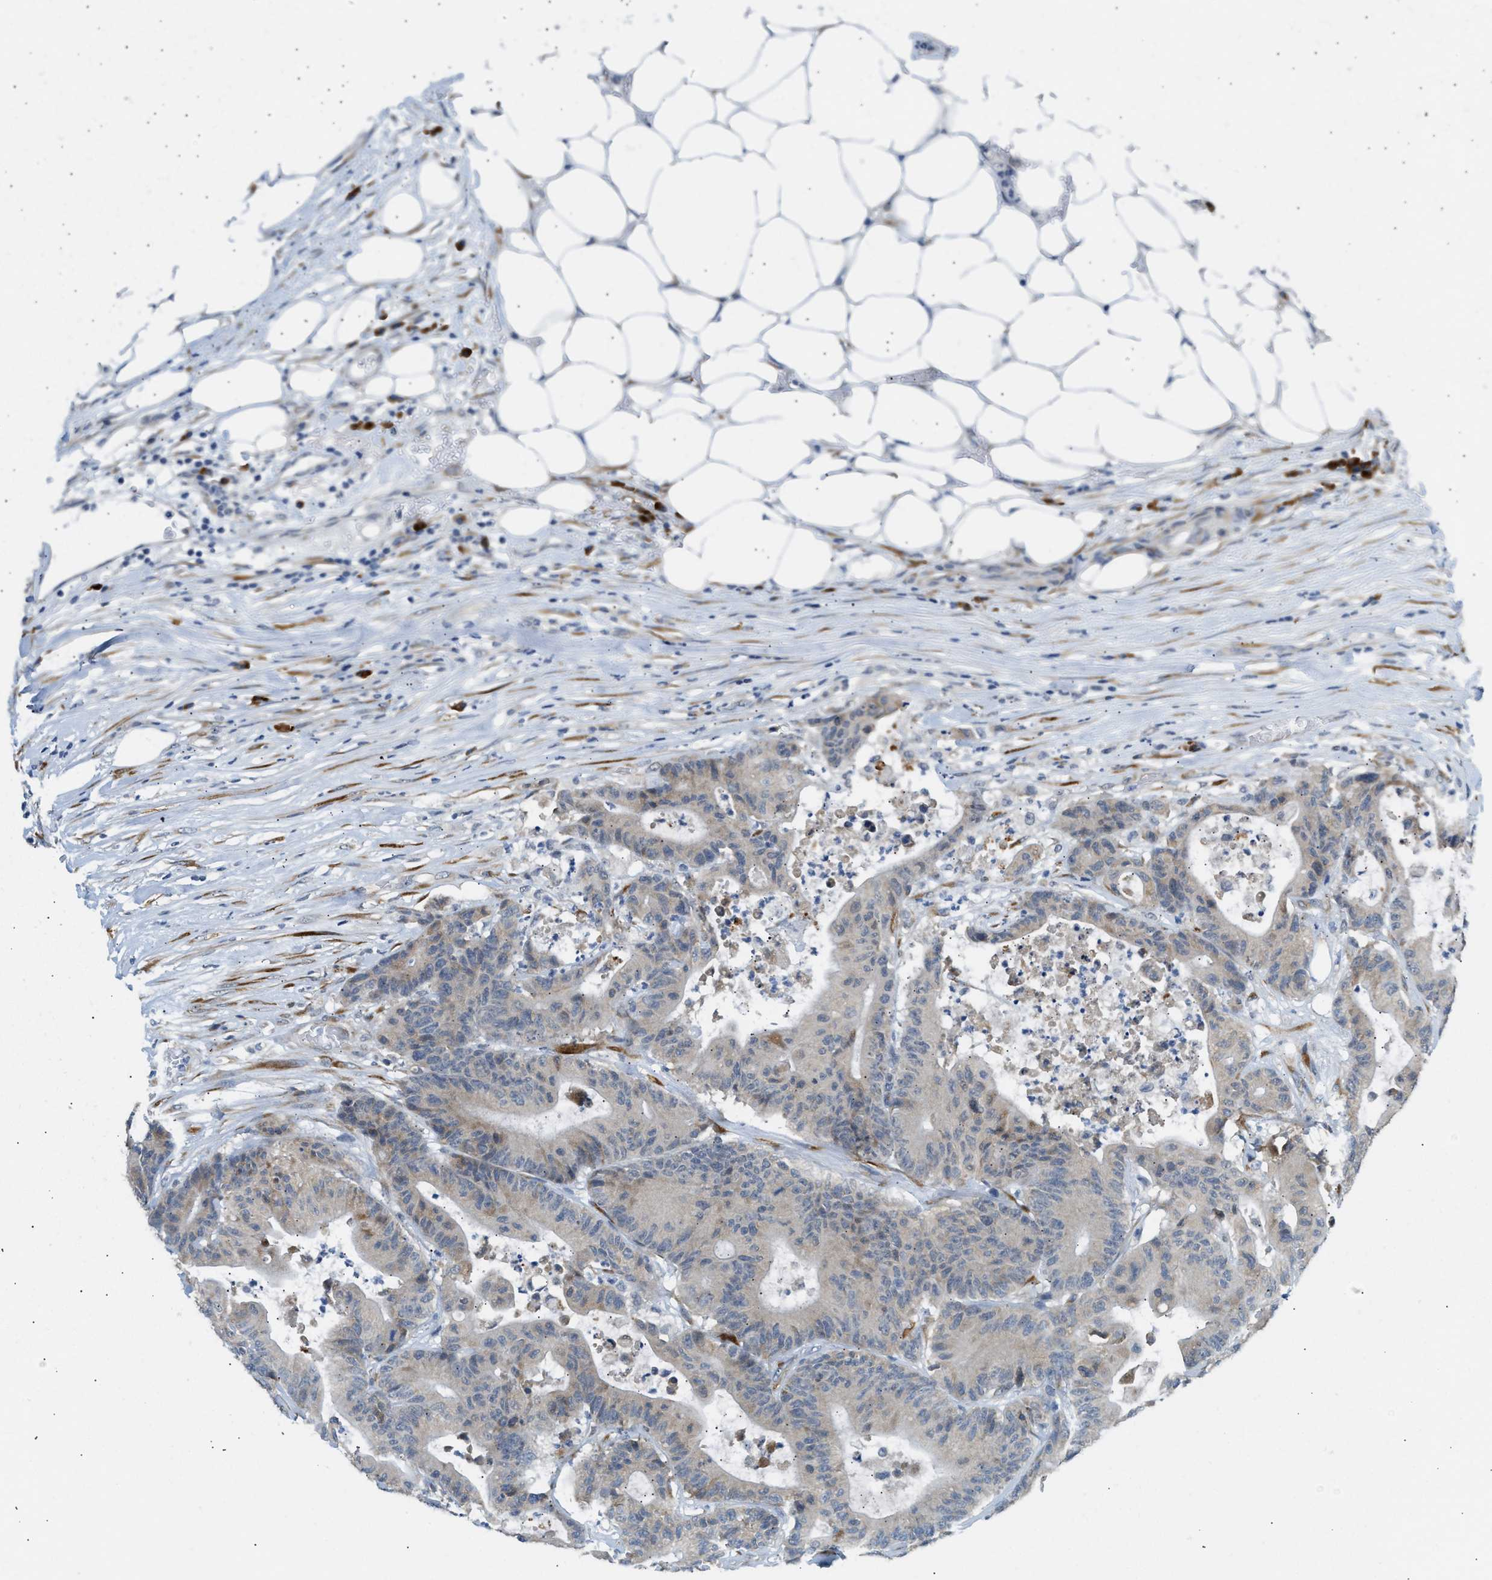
{"staining": {"intensity": "weak", "quantity": "<25%", "location": "cytoplasmic/membranous"}, "tissue": "colorectal cancer", "cell_type": "Tumor cells", "image_type": "cancer", "snomed": [{"axis": "morphology", "description": "Adenocarcinoma, NOS"}, {"axis": "topography", "description": "Colon"}], "caption": "DAB (3,3'-diaminobenzidine) immunohistochemical staining of colorectal cancer (adenocarcinoma) shows no significant expression in tumor cells. Nuclei are stained in blue.", "gene": "KCNC2", "patient": {"sex": "female", "age": 84}}